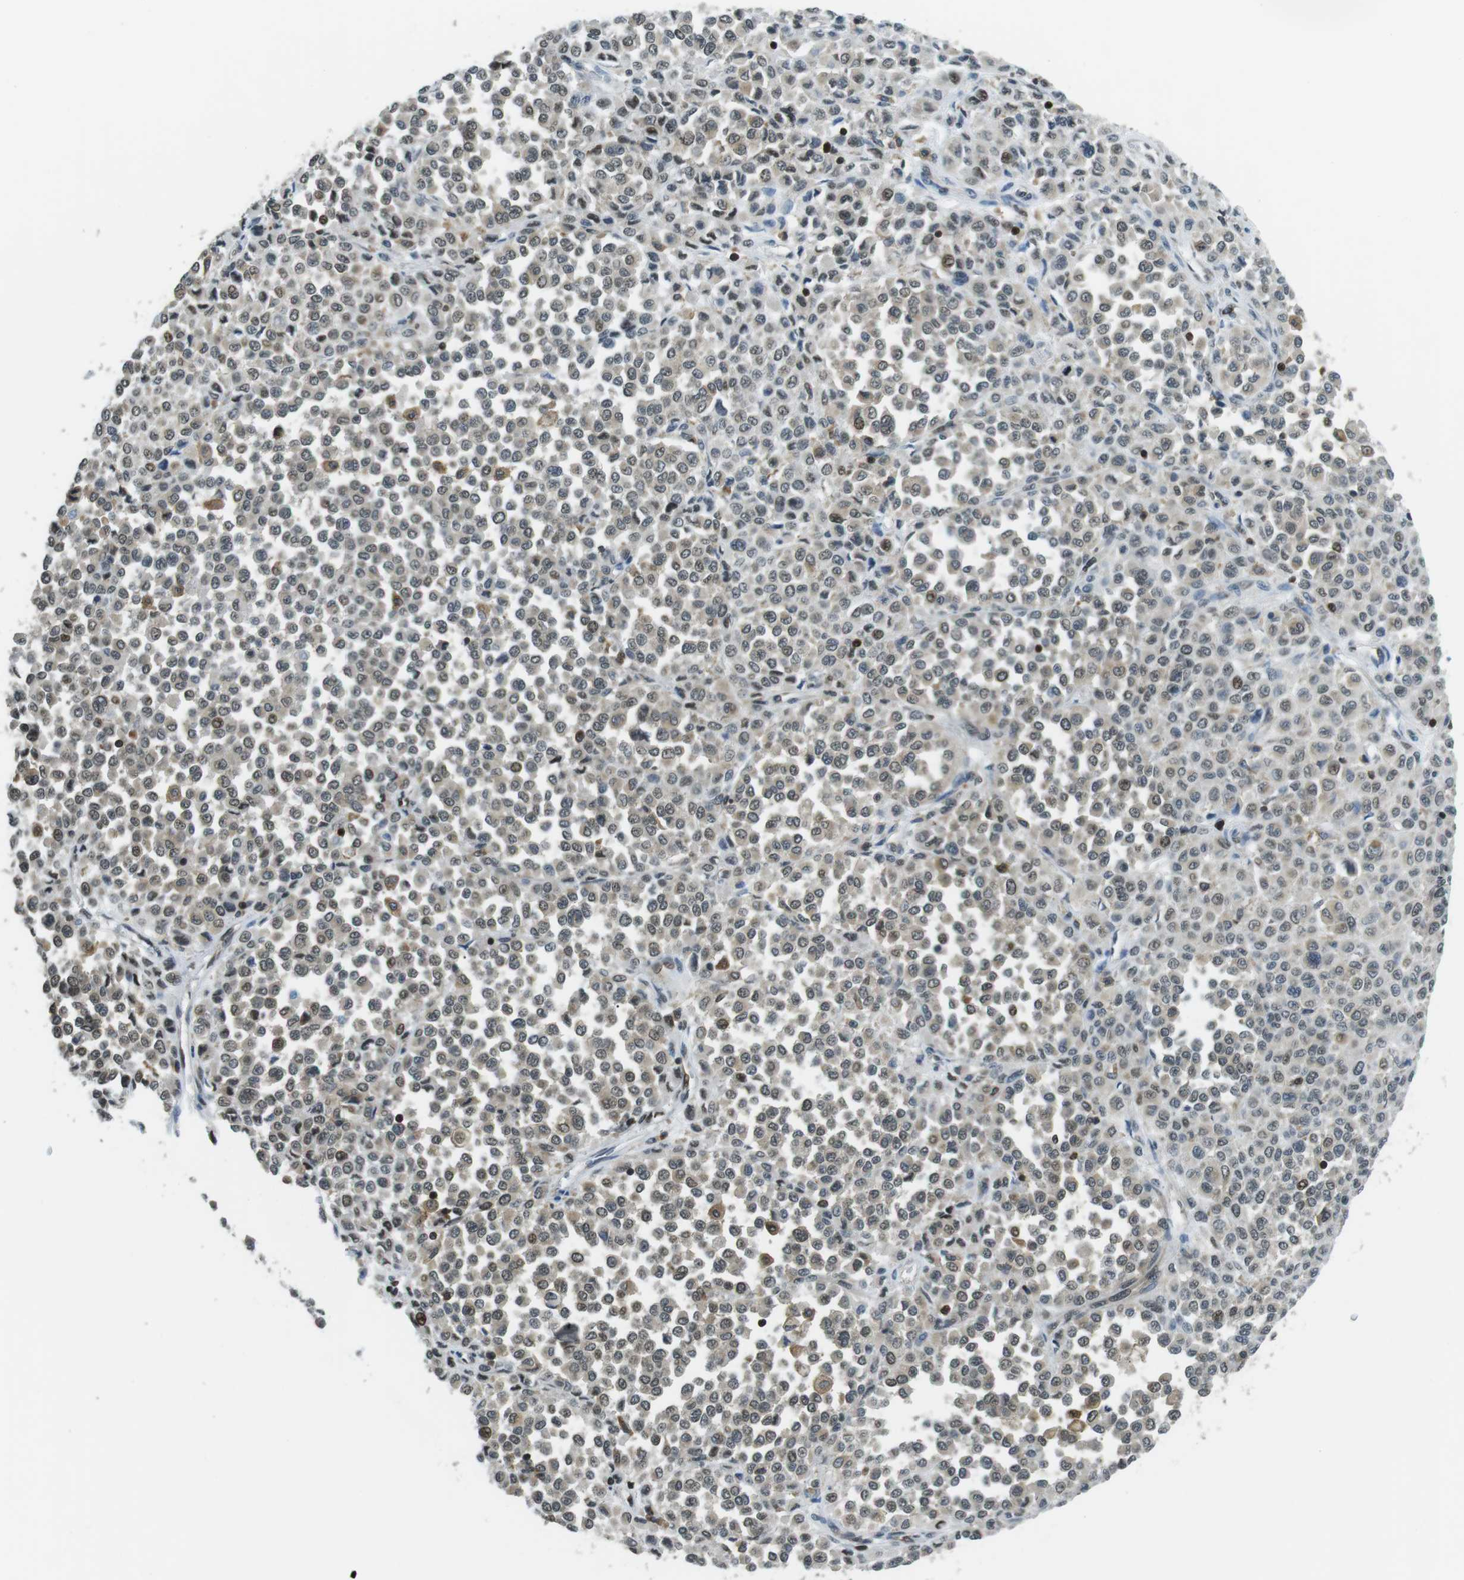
{"staining": {"intensity": "weak", "quantity": "25%-75%", "location": "nuclear"}, "tissue": "melanoma", "cell_type": "Tumor cells", "image_type": "cancer", "snomed": [{"axis": "morphology", "description": "Malignant melanoma, Metastatic site"}, {"axis": "topography", "description": "Pancreas"}], "caption": "A high-resolution micrograph shows immunohistochemistry (IHC) staining of malignant melanoma (metastatic site), which exhibits weak nuclear expression in about 25%-75% of tumor cells.", "gene": "STK10", "patient": {"sex": "female", "age": 30}}